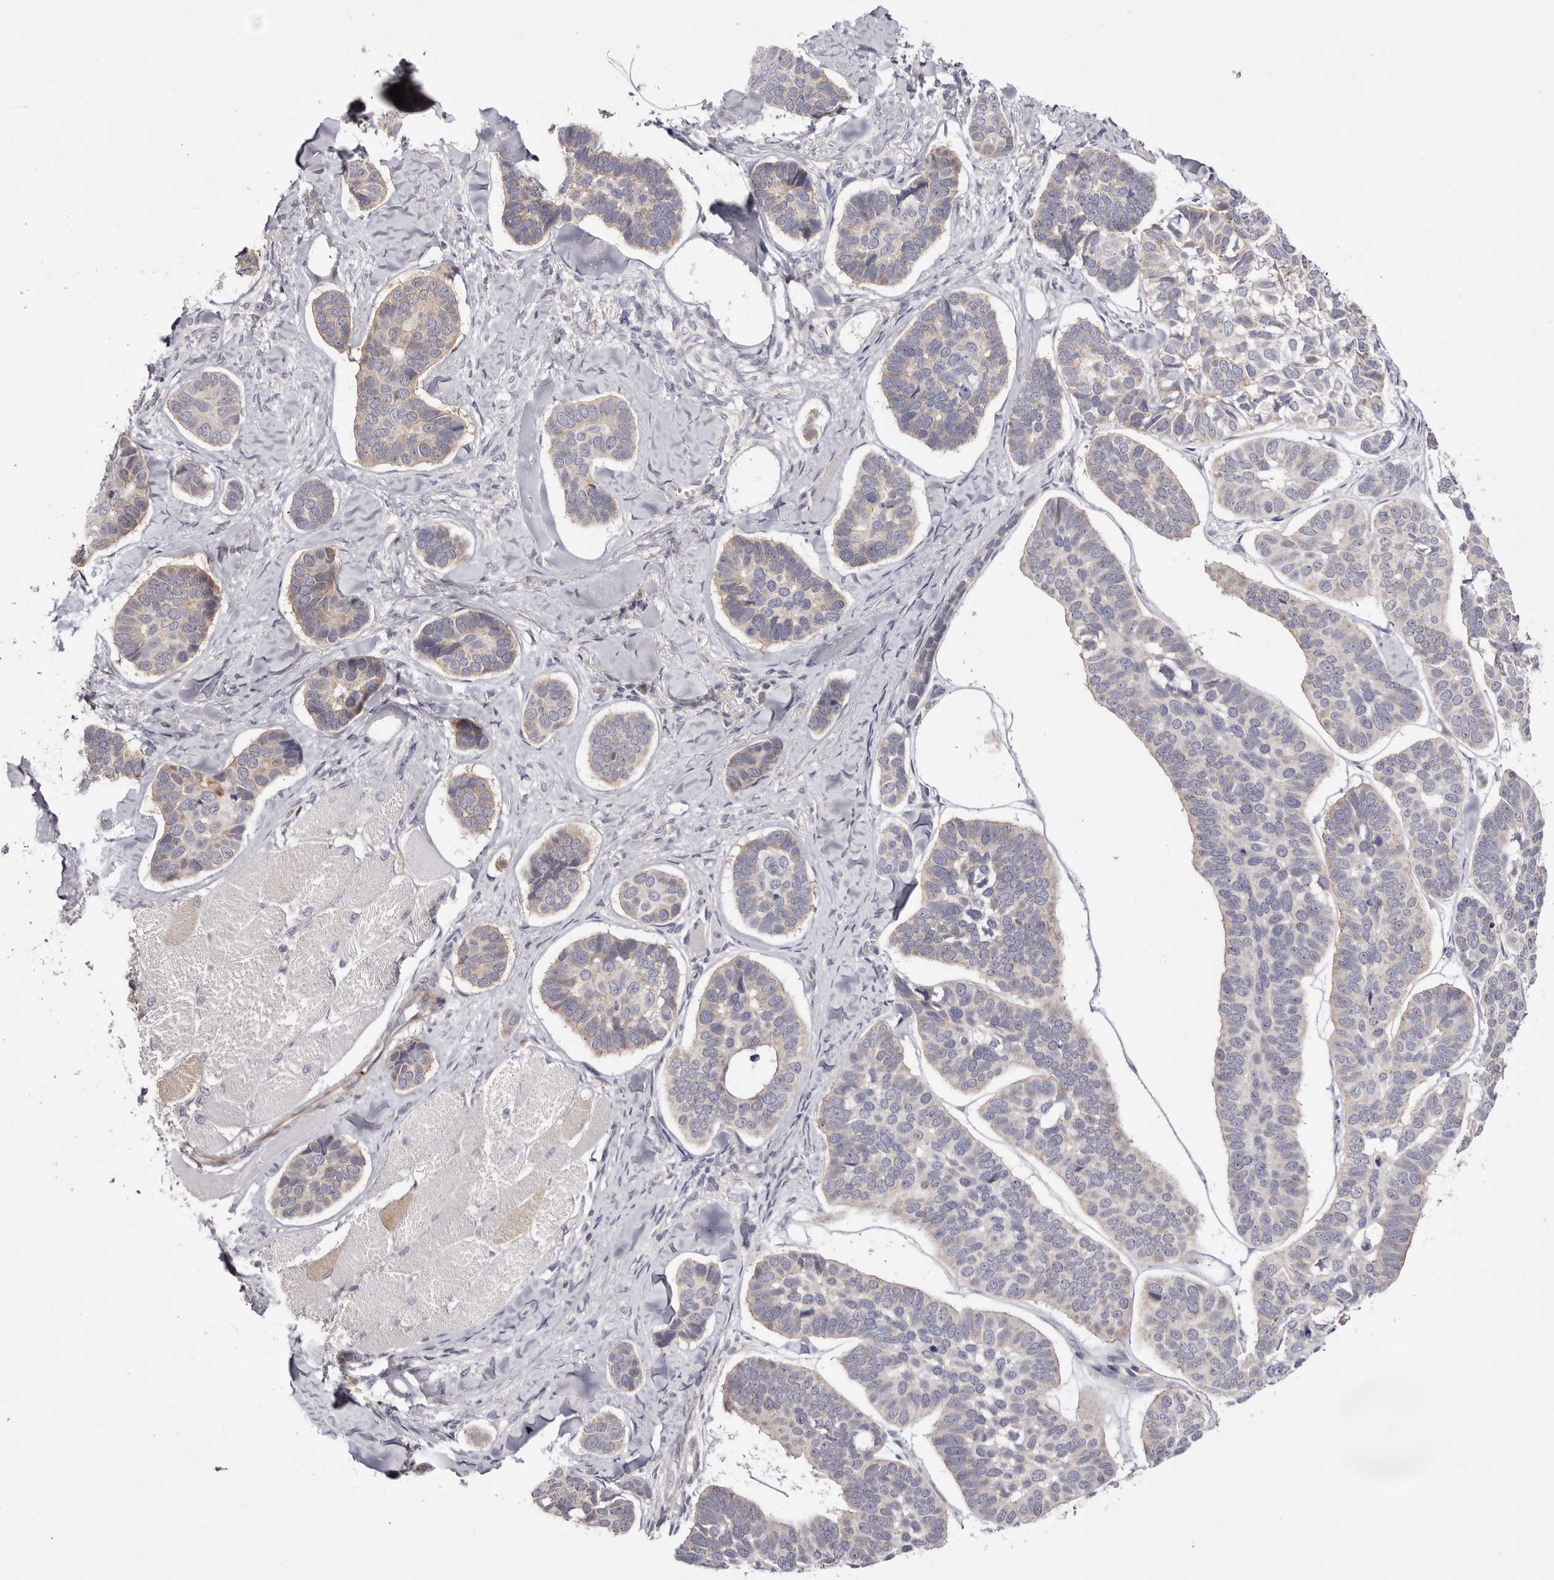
{"staining": {"intensity": "weak", "quantity": "<25%", "location": "cytoplasmic/membranous"}, "tissue": "skin cancer", "cell_type": "Tumor cells", "image_type": "cancer", "snomed": [{"axis": "morphology", "description": "Basal cell carcinoma"}, {"axis": "topography", "description": "Skin"}], "caption": "Immunohistochemical staining of human skin cancer (basal cell carcinoma) shows no significant positivity in tumor cells. The staining is performed using DAB (3,3'-diaminobenzidine) brown chromogen with nuclei counter-stained in using hematoxylin.", "gene": "LMLN", "patient": {"sex": "male", "age": 62}}